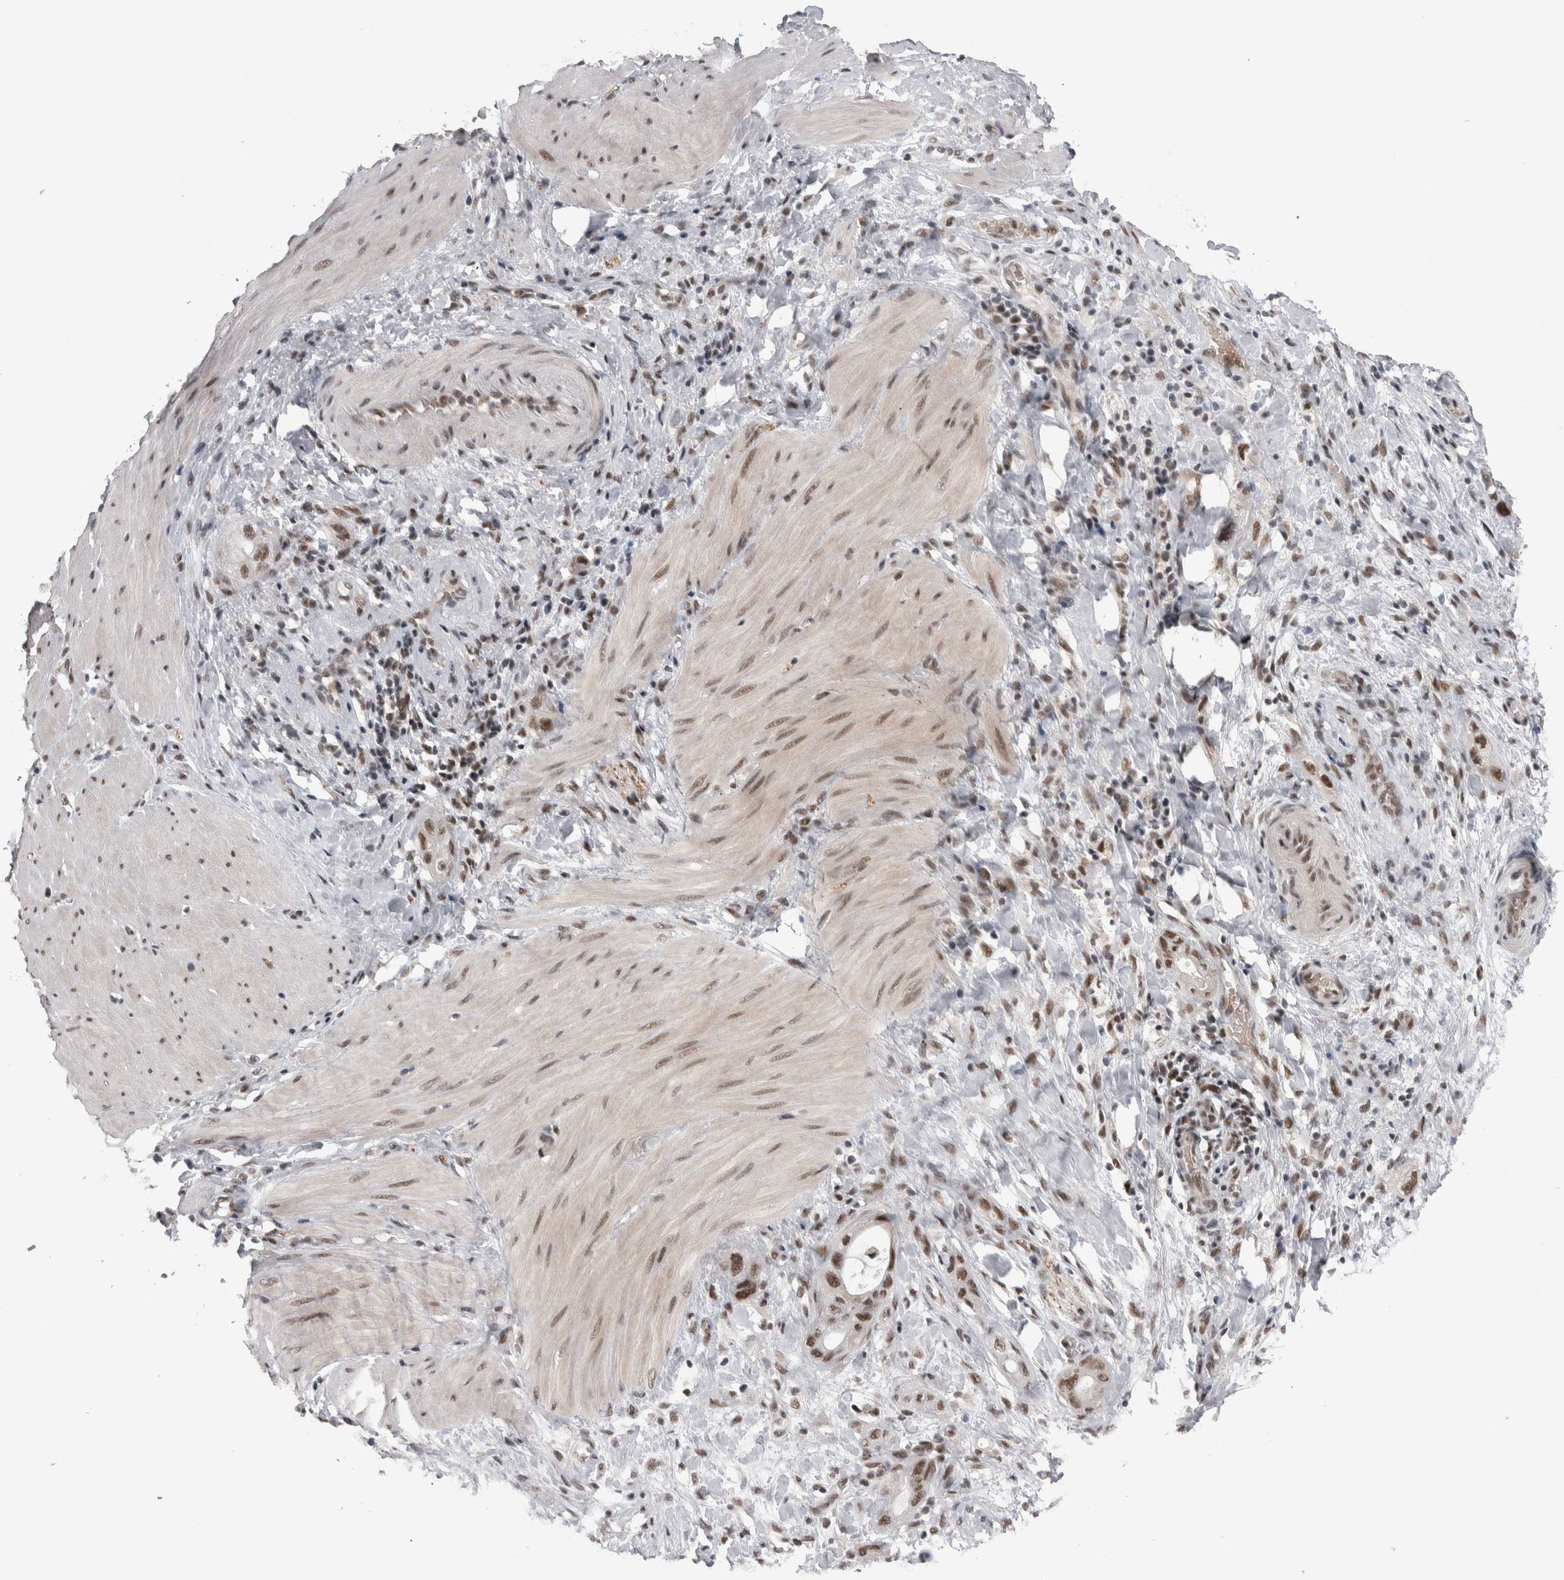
{"staining": {"intensity": "moderate", "quantity": ">75%", "location": "nuclear"}, "tissue": "stomach cancer", "cell_type": "Tumor cells", "image_type": "cancer", "snomed": [{"axis": "morphology", "description": "Adenocarcinoma, NOS"}, {"axis": "topography", "description": "Stomach"}, {"axis": "topography", "description": "Stomach, lower"}], "caption": "High-power microscopy captured an IHC micrograph of stomach cancer (adenocarcinoma), revealing moderate nuclear positivity in approximately >75% of tumor cells. (IHC, brightfield microscopy, high magnification).", "gene": "DMTF1", "patient": {"sex": "female", "age": 48}}